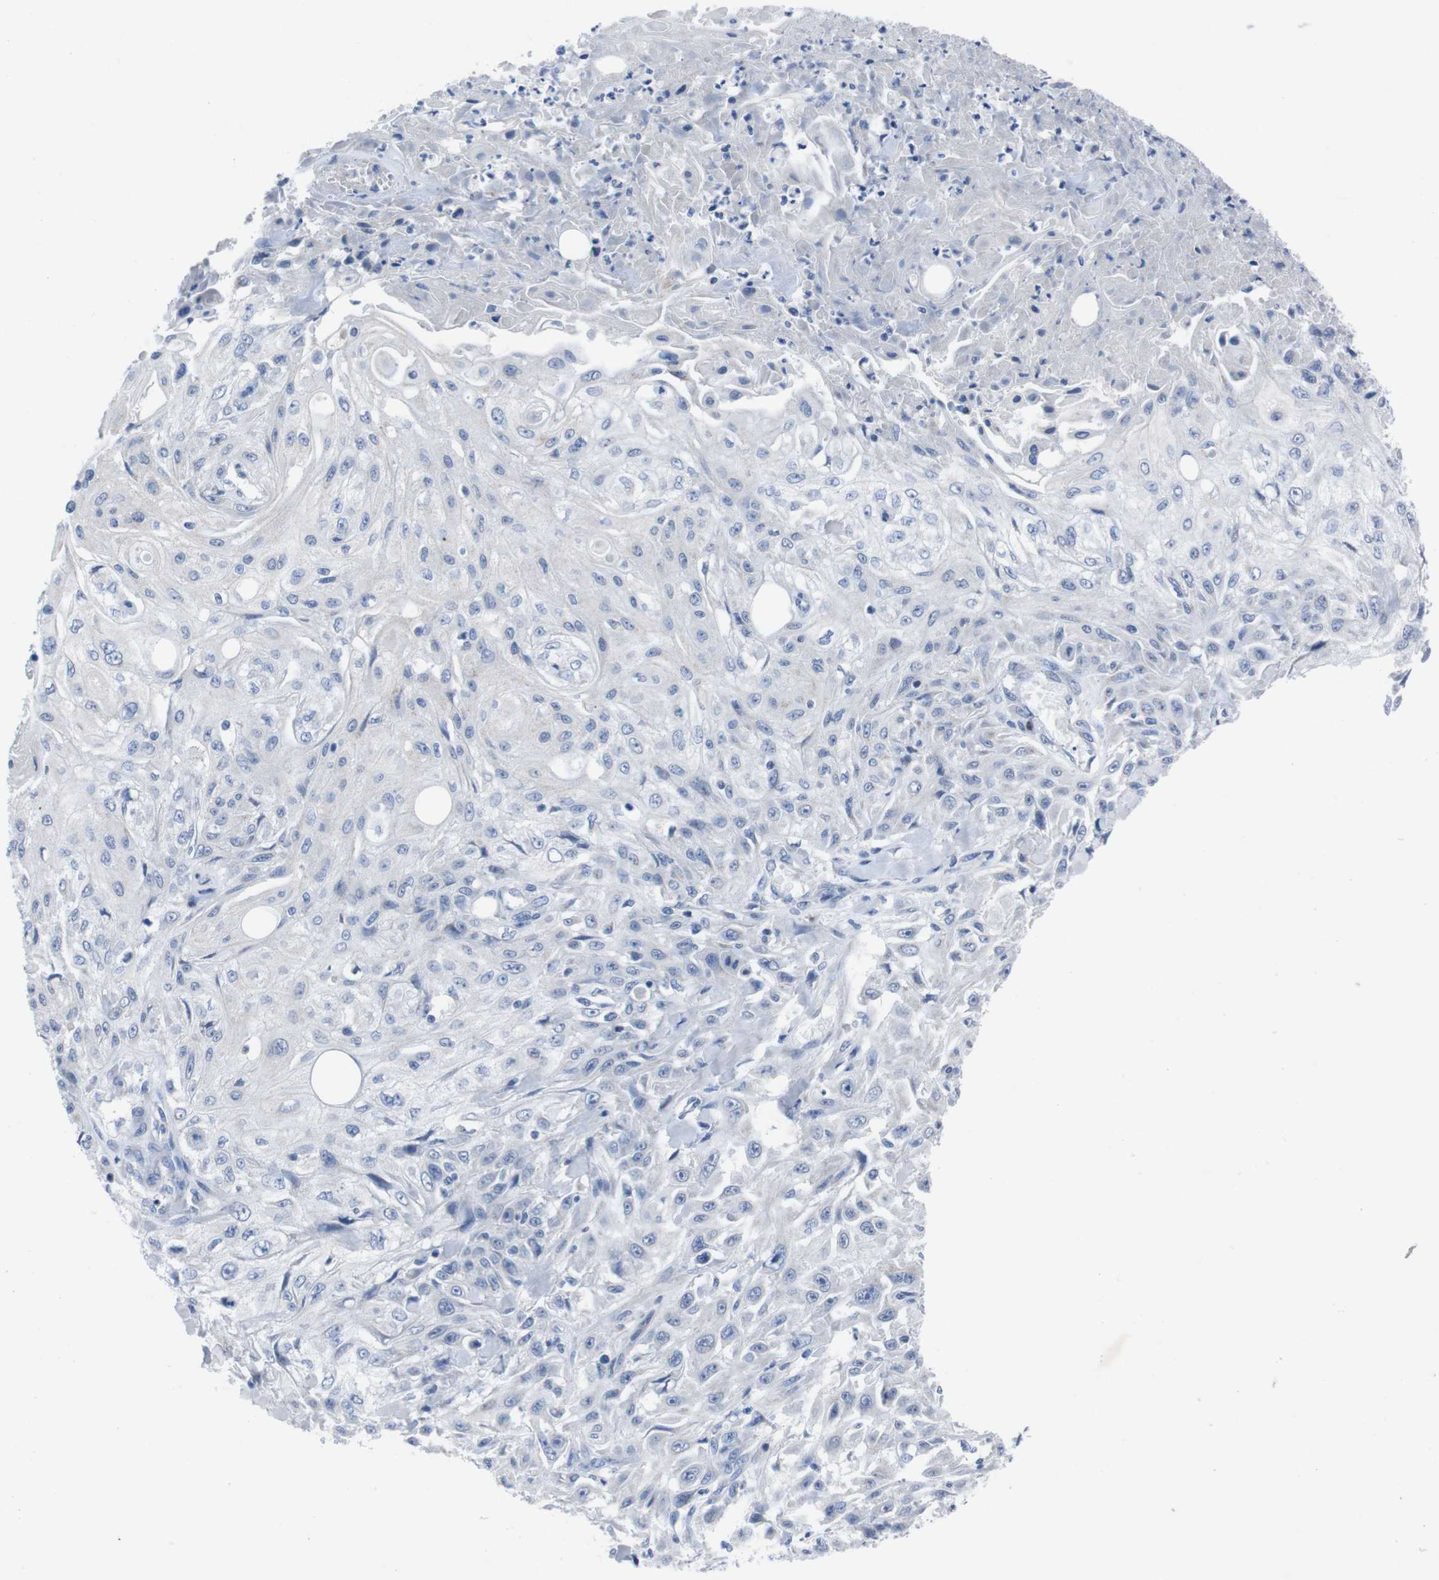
{"staining": {"intensity": "negative", "quantity": "none", "location": "none"}, "tissue": "skin cancer", "cell_type": "Tumor cells", "image_type": "cancer", "snomed": [{"axis": "morphology", "description": "Squamous cell carcinoma, NOS"}, {"axis": "topography", "description": "Skin"}], "caption": "There is no significant expression in tumor cells of skin cancer.", "gene": "IRF4", "patient": {"sex": "male", "age": 75}}